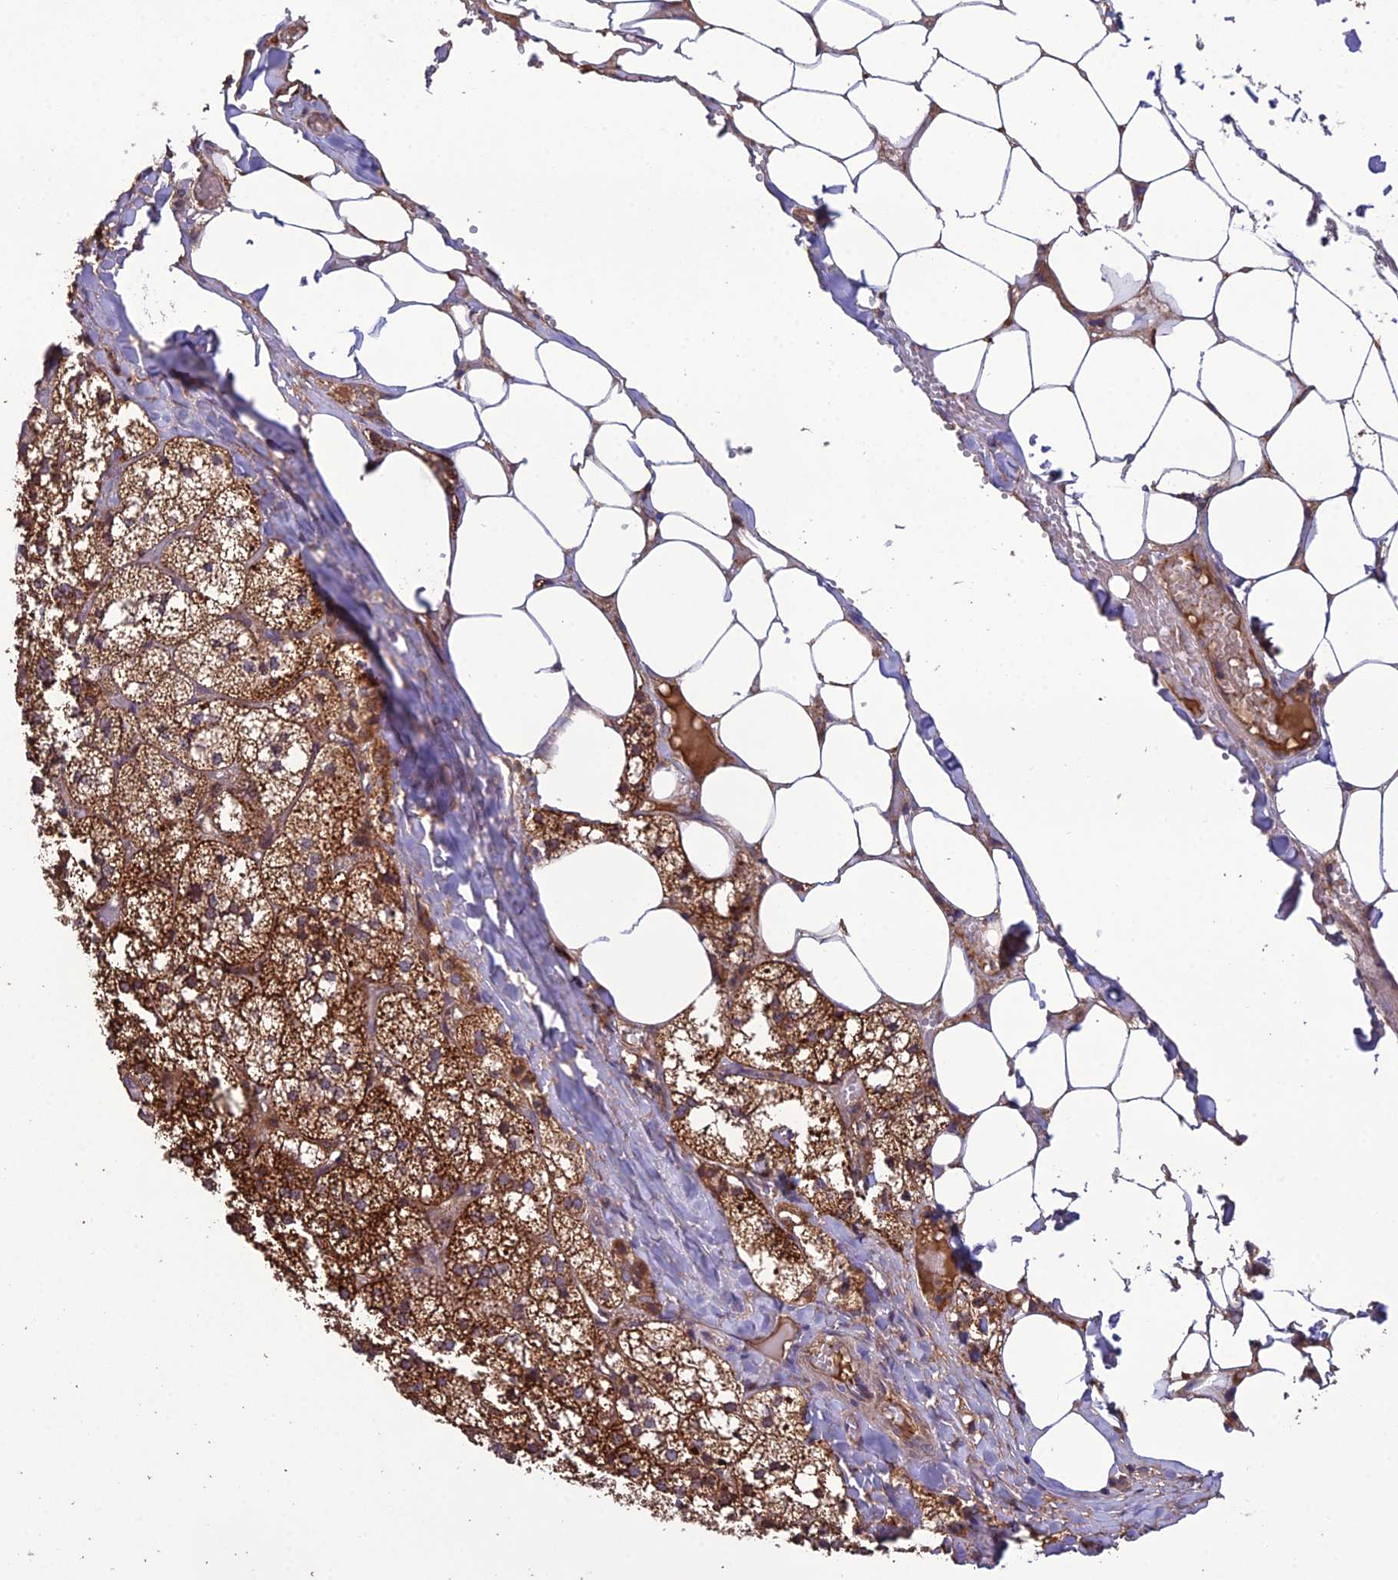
{"staining": {"intensity": "strong", "quantity": ">75%", "location": "cytoplasmic/membranous"}, "tissue": "adrenal gland", "cell_type": "Glandular cells", "image_type": "normal", "snomed": [{"axis": "morphology", "description": "Normal tissue, NOS"}, {"axis": "topography", "description": "Adrenal gland"}], "caption": "Adrenal gland stained with IHC reveals strong cytoplasmic/membranous staining in about >75% of glandular cells.", "gene": "MIOS", "patient": {"sex": "female", "age": 61}}